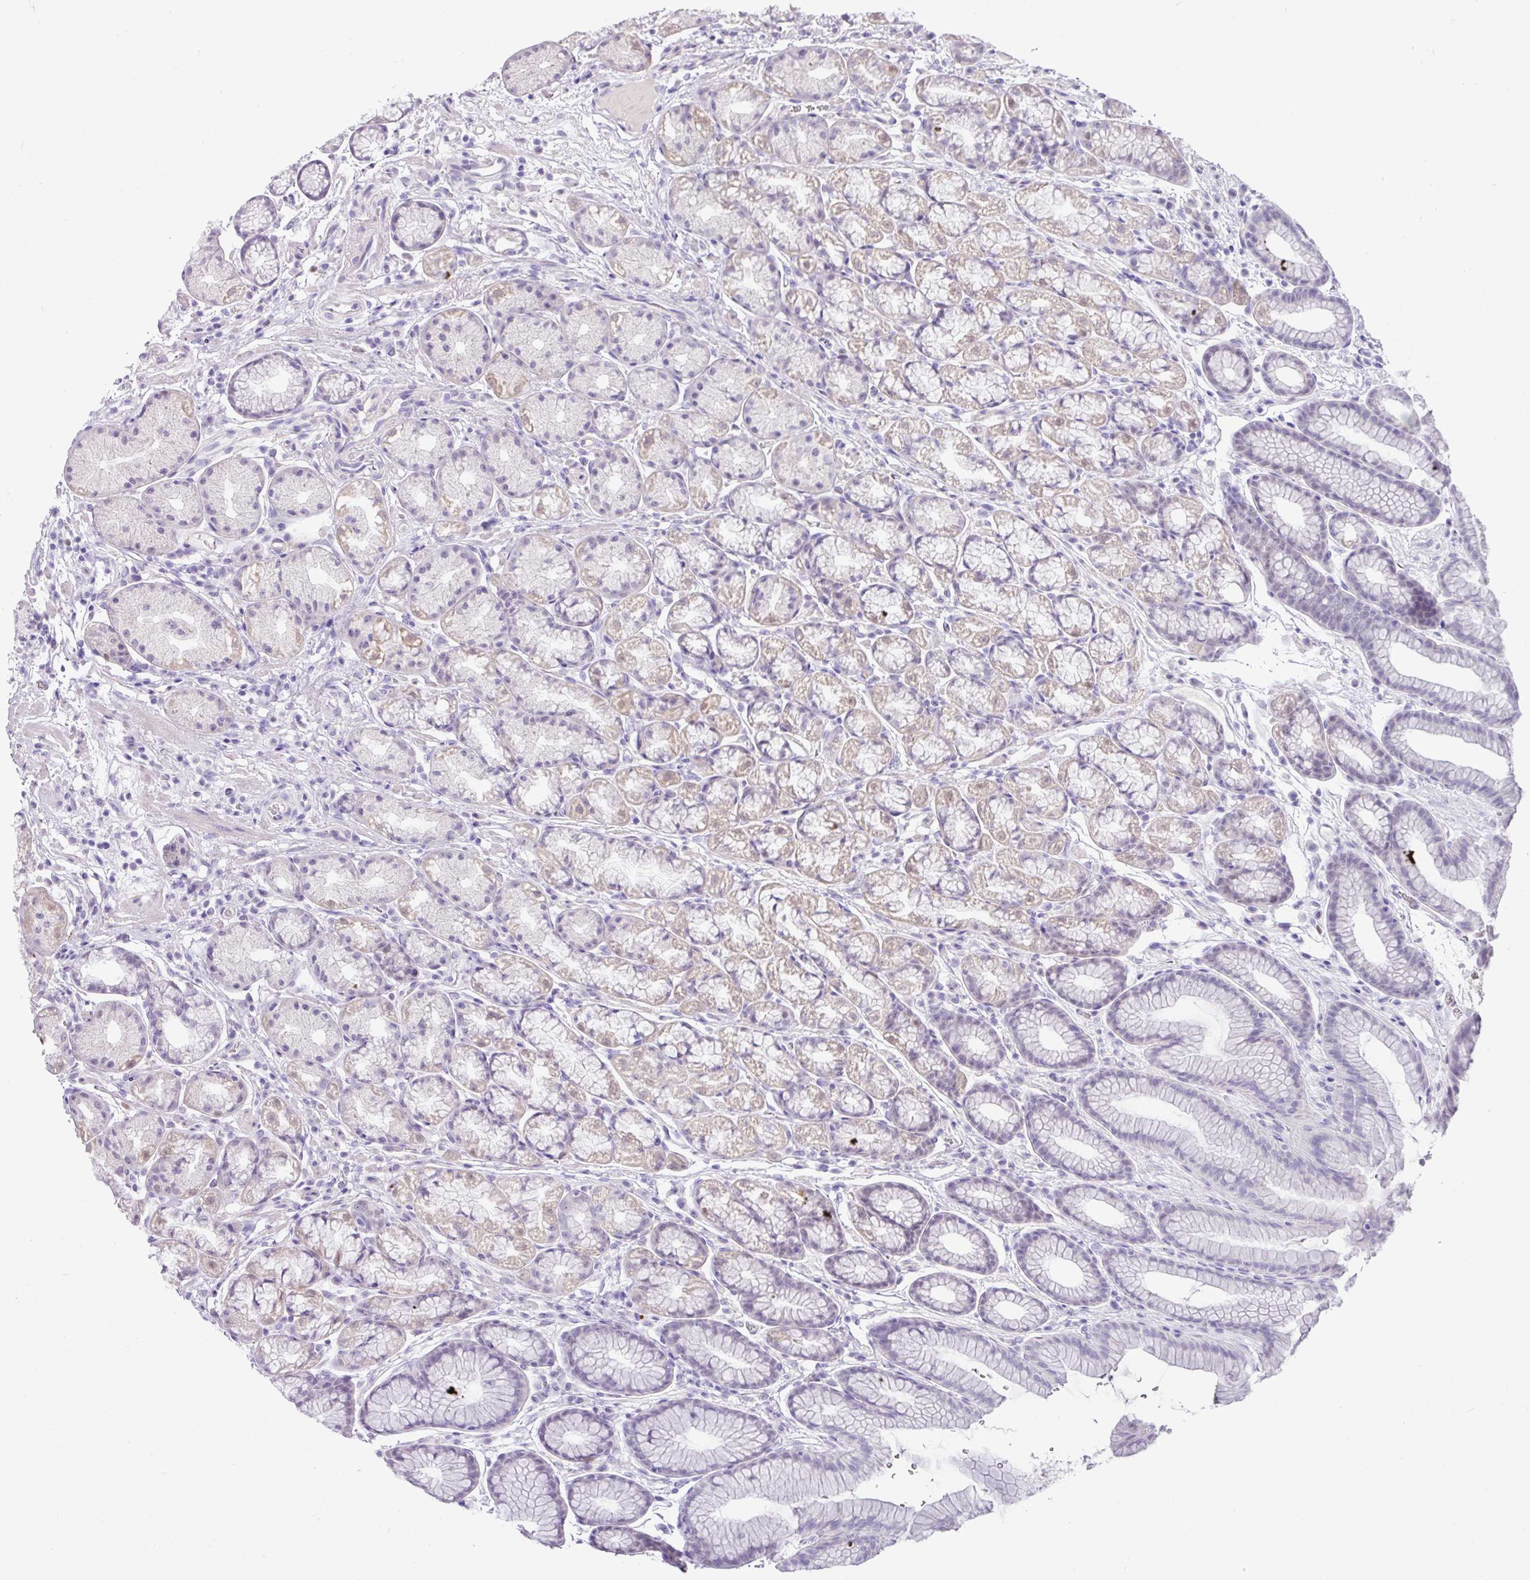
{"staining": {"intensity": "moderate", "quantity": "<25%", "location": "cytoplasmic/membranous"}, "tissue": "stomach", "cell_type": "Glandular cells", "image_type": "normal", "snomed": [{"axis": "morphology", "description": "Normal tissue, NOS"}, {"axis": "topography", "description": "Stomach, lower"}], "caption": "Stomach stained for a protein (brown) displays moderate cytoplasmic/membranous positive positivity in about <25% of glandular cells.", "gene": "BCL11A", "patient": {"sex": "male", "age": 67}}